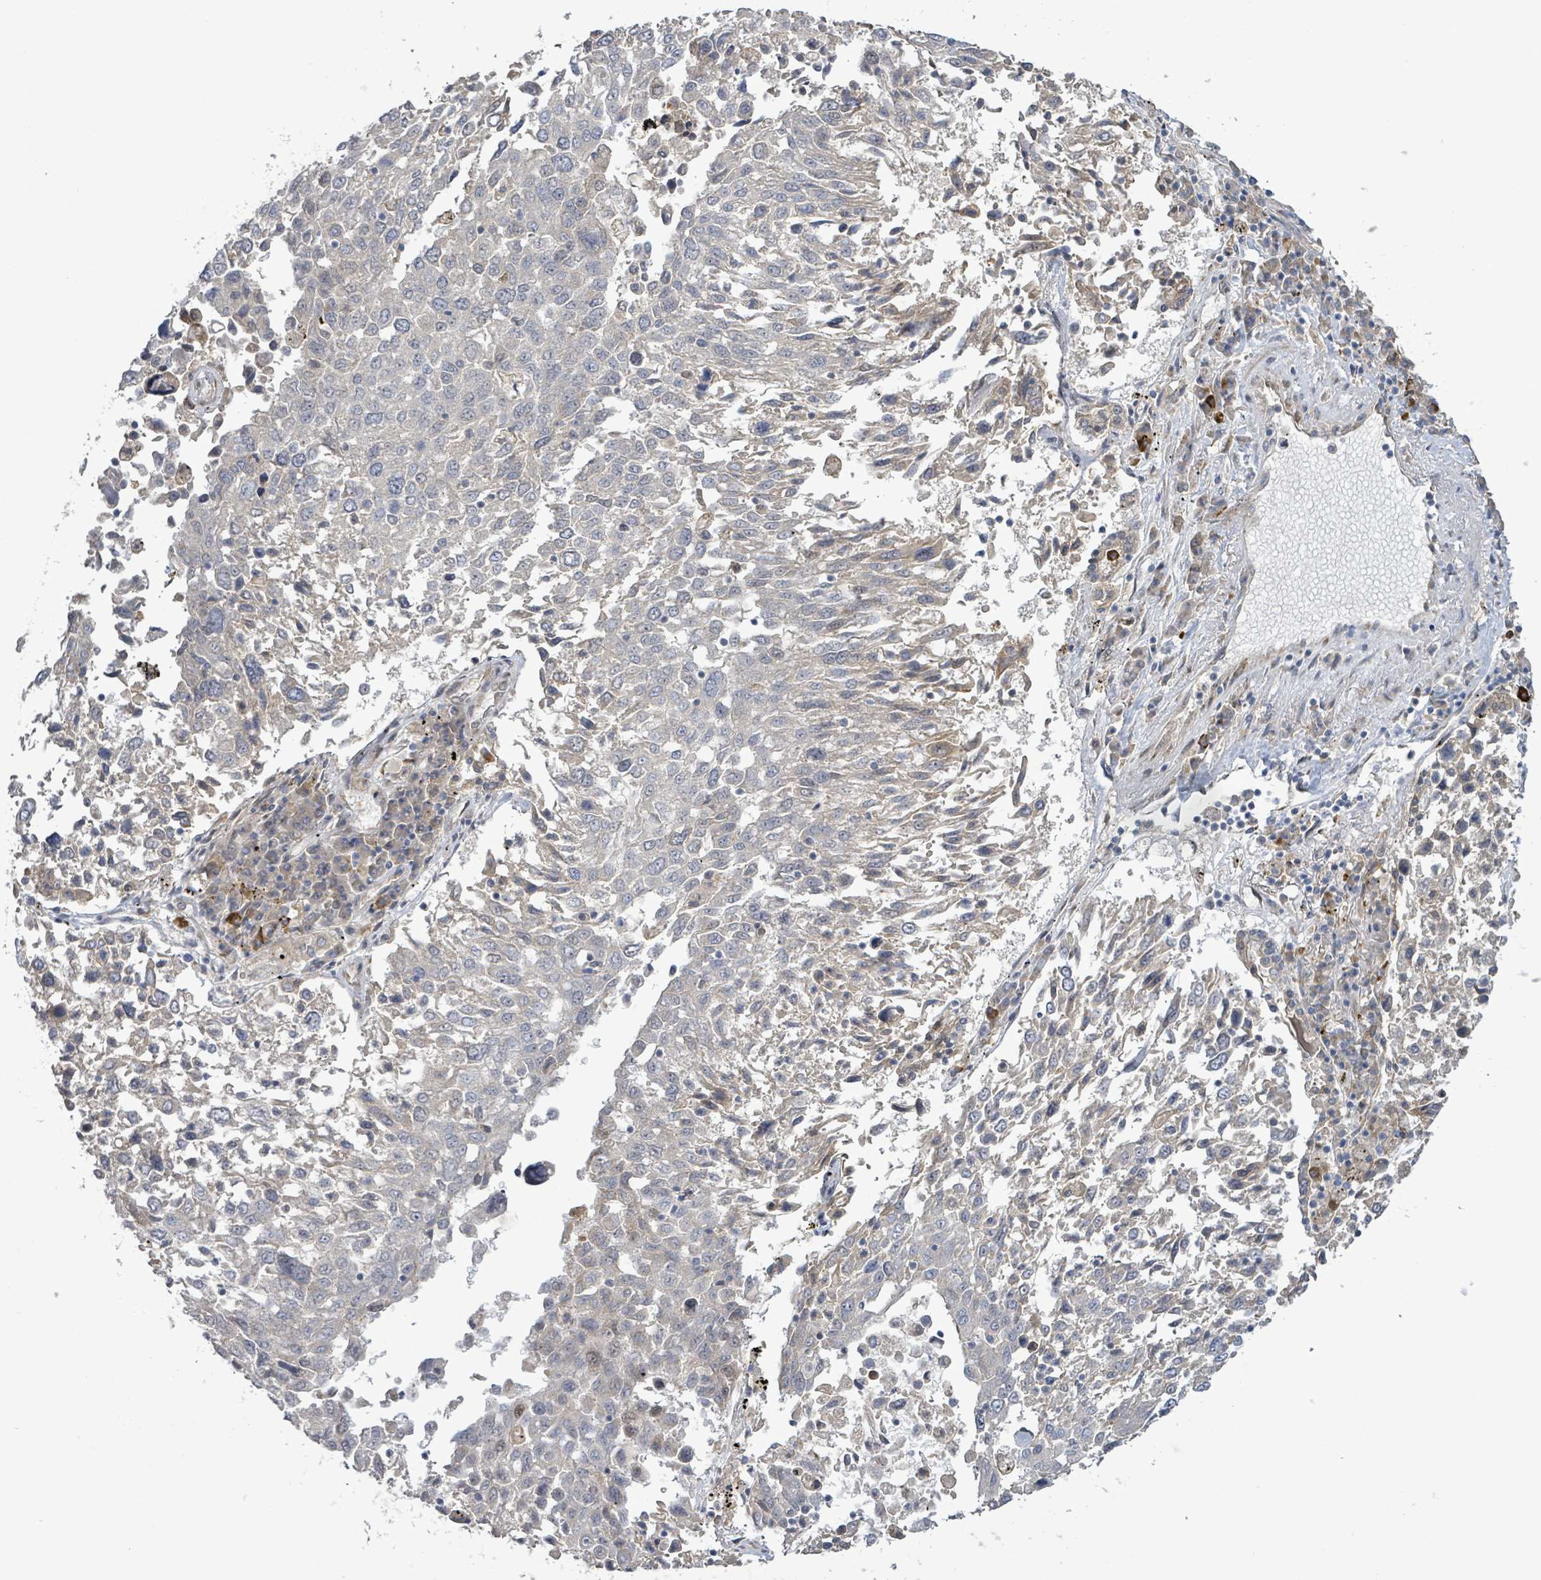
{"staining": {"intensity": "negative", "quantity": "none", "location": "none"}, "tissue": "lung cancer", "cell_type": "Tumor cells", "image_type": "cancer", "snomed": [{"axis": "morphology", "description": "Squamous cell carcinoma, NOS"}, {"axis": "topography", "description": "Lung"}], "caption": "This micrograph is of lung squamous cell carcinoma stained with IHC to label a protein in brown with the nuclei are counter-stained blue. There is no positivity in tumor cells.", "gene": "SLIT3", "patient": {"sex": "male", "age": 65}}